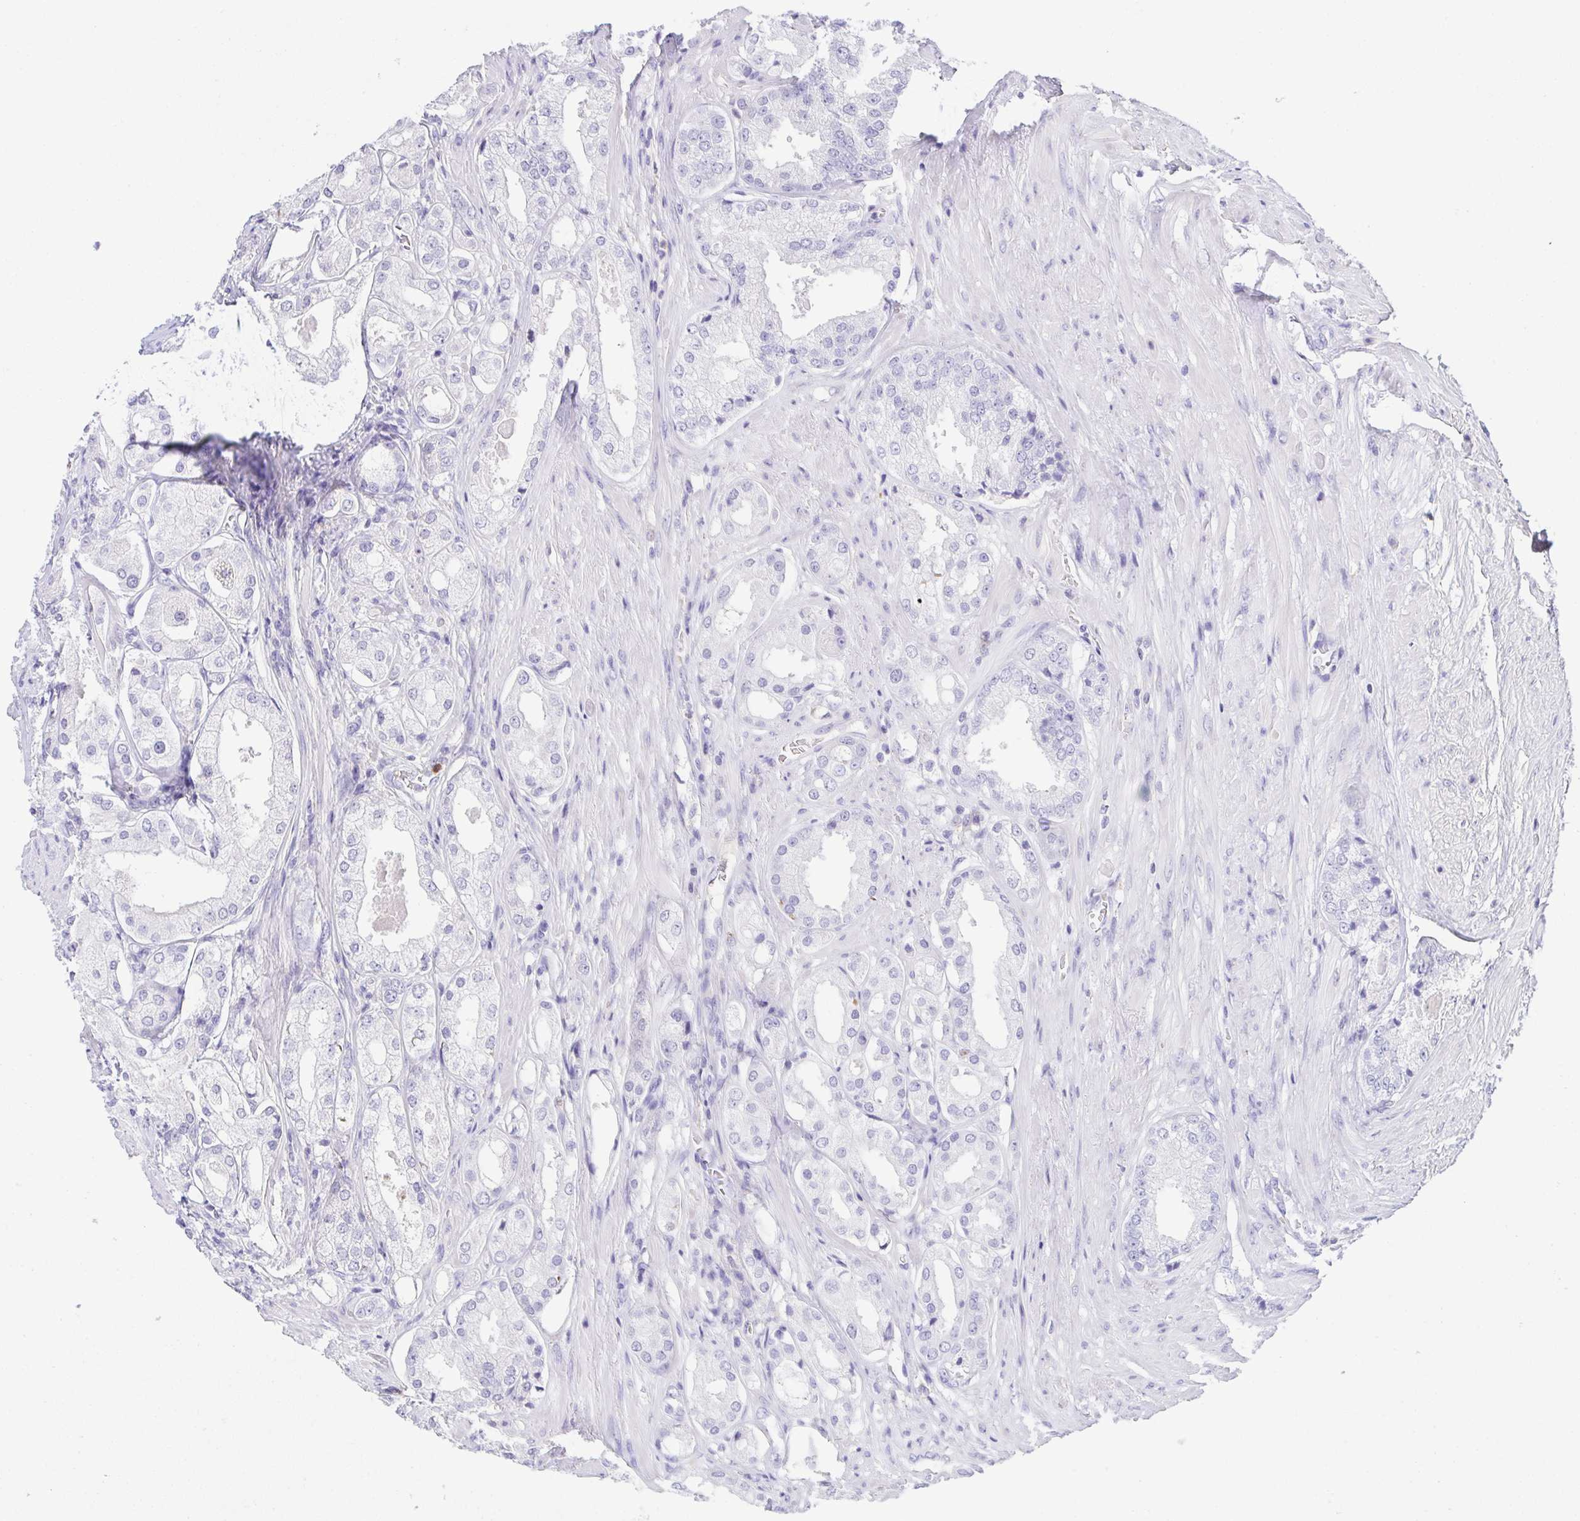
{"staining": {"intensity": "negative", "quantity": "none", "location": "none"}, "tissue": "prostate cancer", "cell_type": "Tumor cells", "image_type": "cancer", "snomed": [{"axis": "morphology", "description": "Adenocarcinoma, Low grade"}, {"axis": "topography", "description": "Prostate"}], "caption": "Tumor cells show no significant staining in low-grade adenocarcinoma (prostate).", "gene": "ARPP21", "patient": {"sex": "male", "age": 68}}